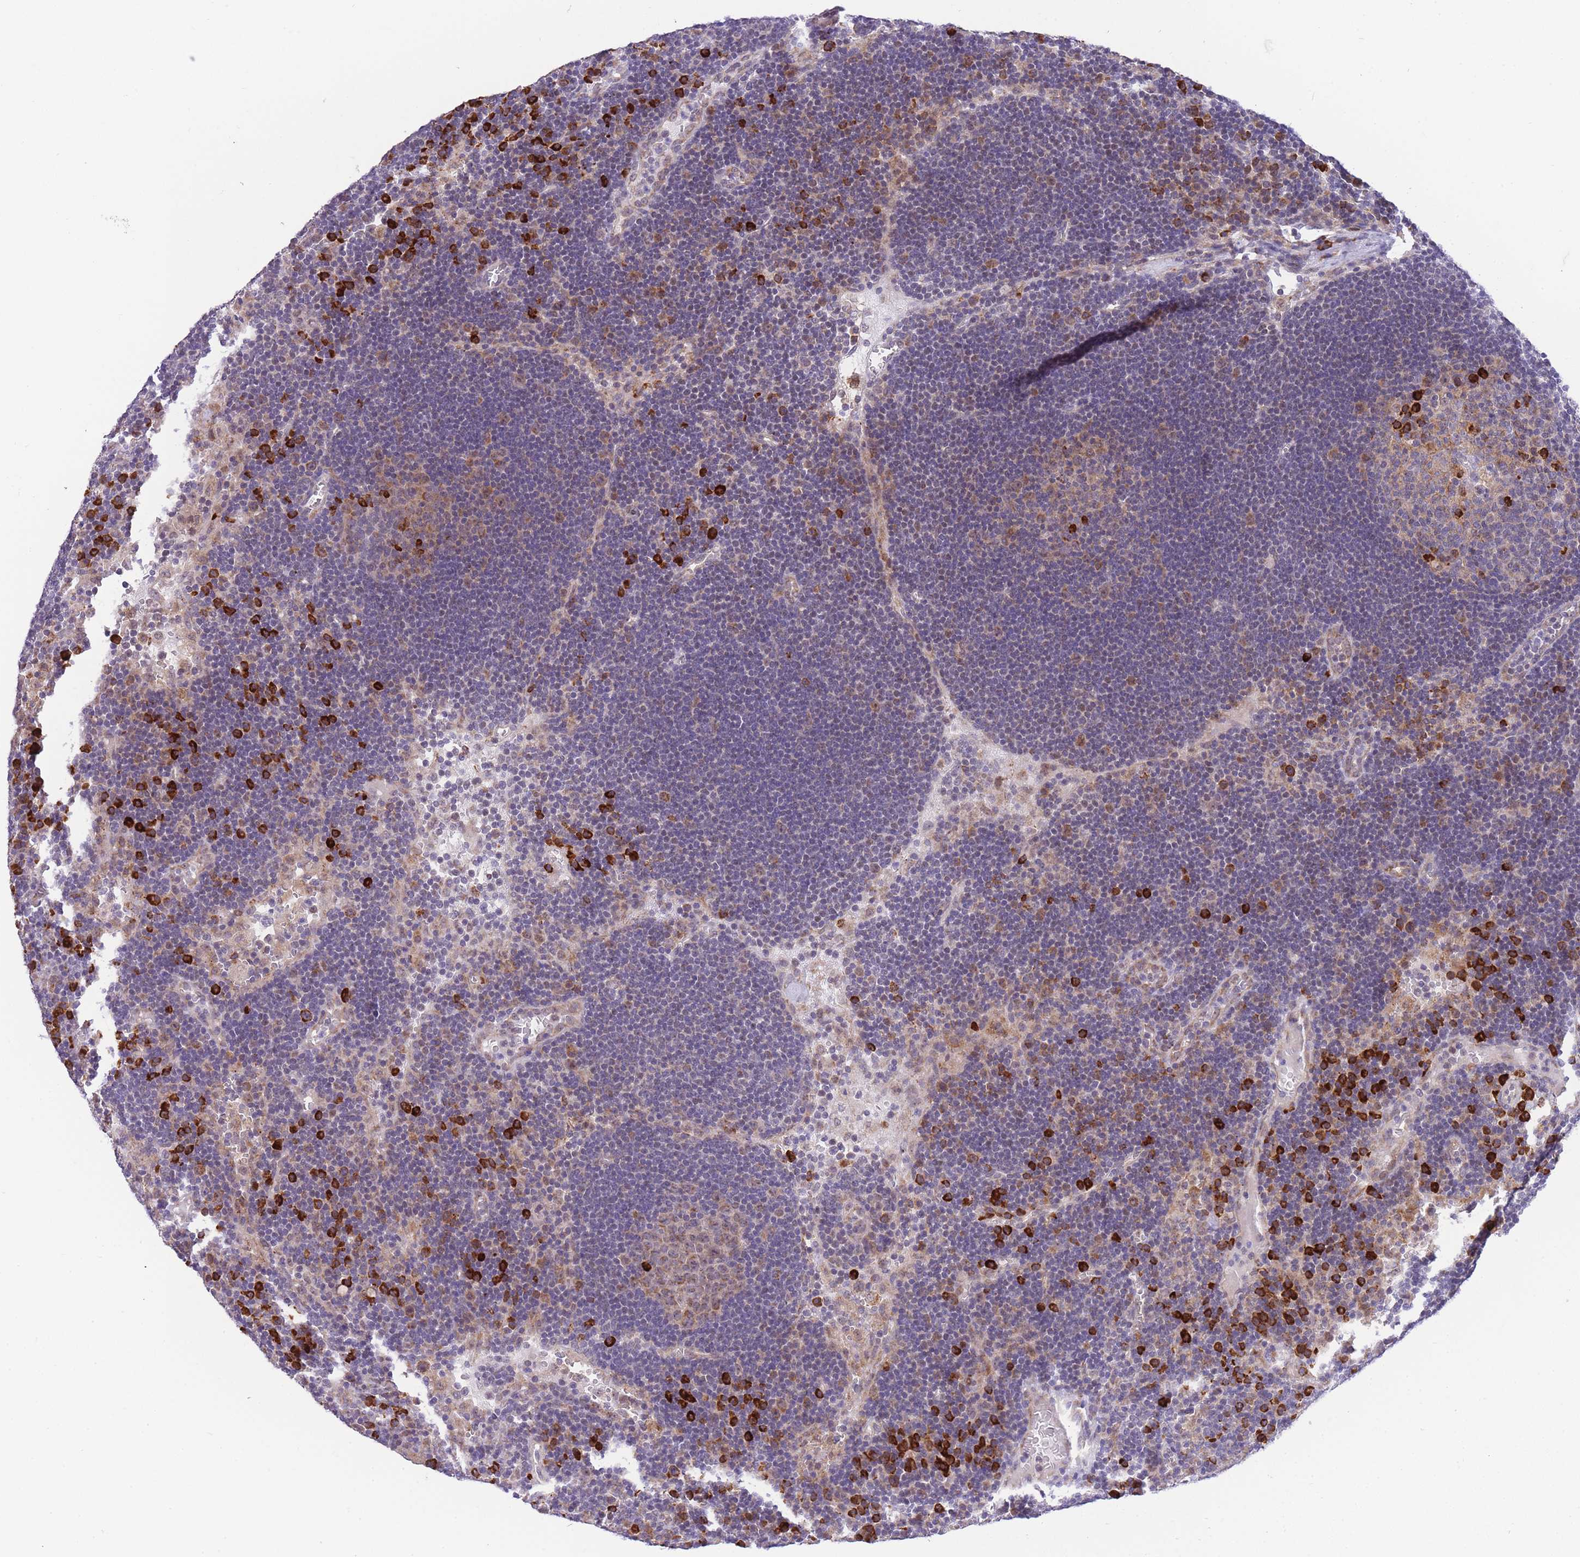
{"staining": {"intensity": "strong", "quantity": "<25%", "location": "cytoplasmic/membranous"}, "tissue": "lymph node", "cell_type": "Germinal center cells", "image_type": "normal", "snomed": [{"axis": "morphology", "description": "Normal tissue, NOS"}, {"axis": "topography", "description": "Lymph node"}], "caption": "Brown immunohistochemical staining in unremarkable lymph node reveals strong cytoplasmic/membranous staining in about <25% of germinal center cells.", "gene": "EXOSC8", "patient": {"sex": "male", "age": 62}}